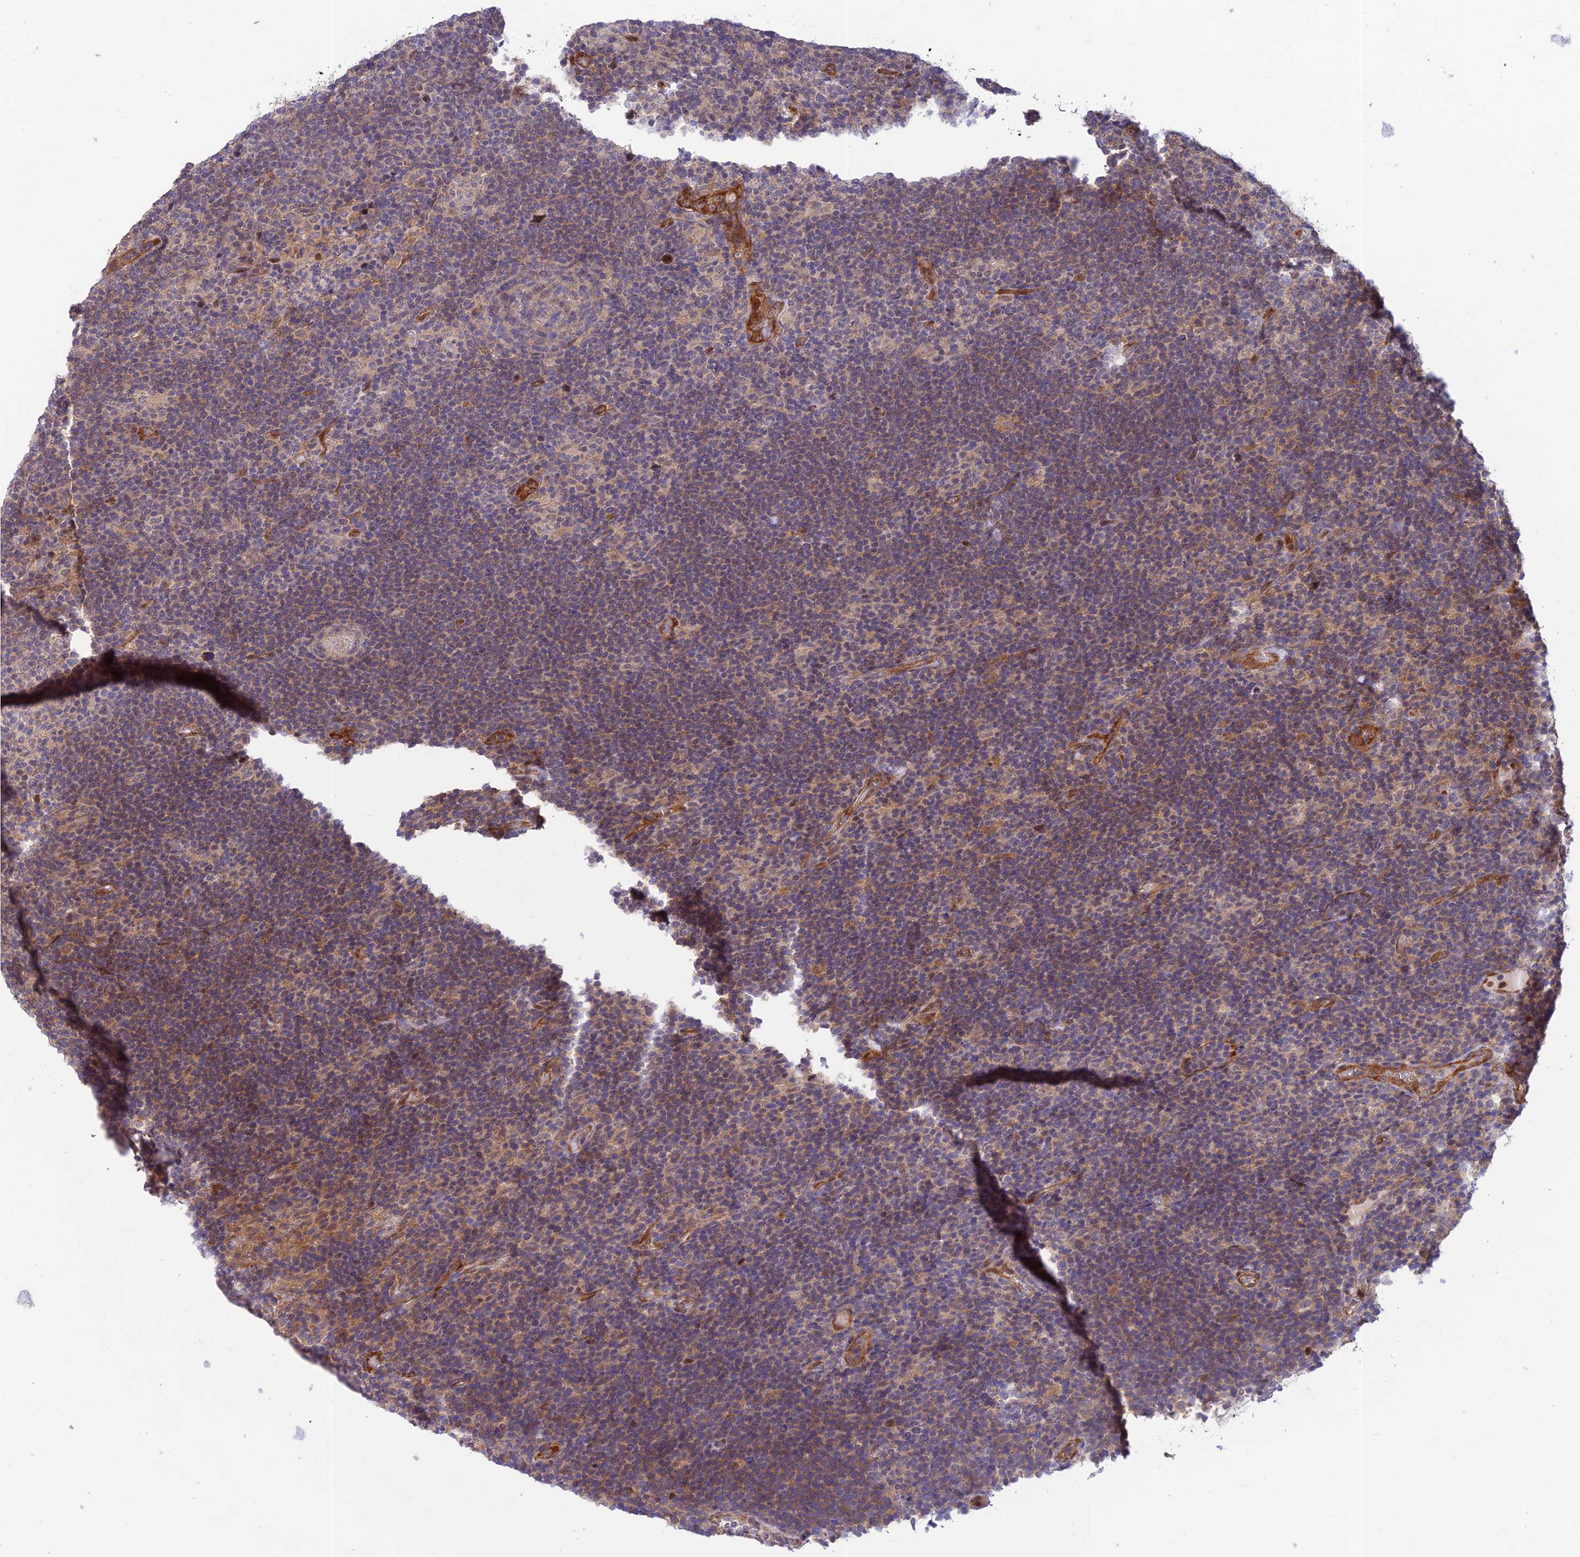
{"staining": {"intensity": "negative", "quantity": "none", "location": "none"}, "tissue": "lymphoma", "cell_type": "Tumor cells", "image_type": "cancer", "snomed": [{"axis": "morphology", "description": "Hodgkin's disease, NOS"}, {"axis": "topography", "description": "Lymph node"}], "caption": "DAB (3,3'-diaminobenzidine) immunohistochemical staining of lymphoma displays no significant positivity in tumor cells.", "gene": "ZNF584", "patient": {"sex": "female", "age": 57}}